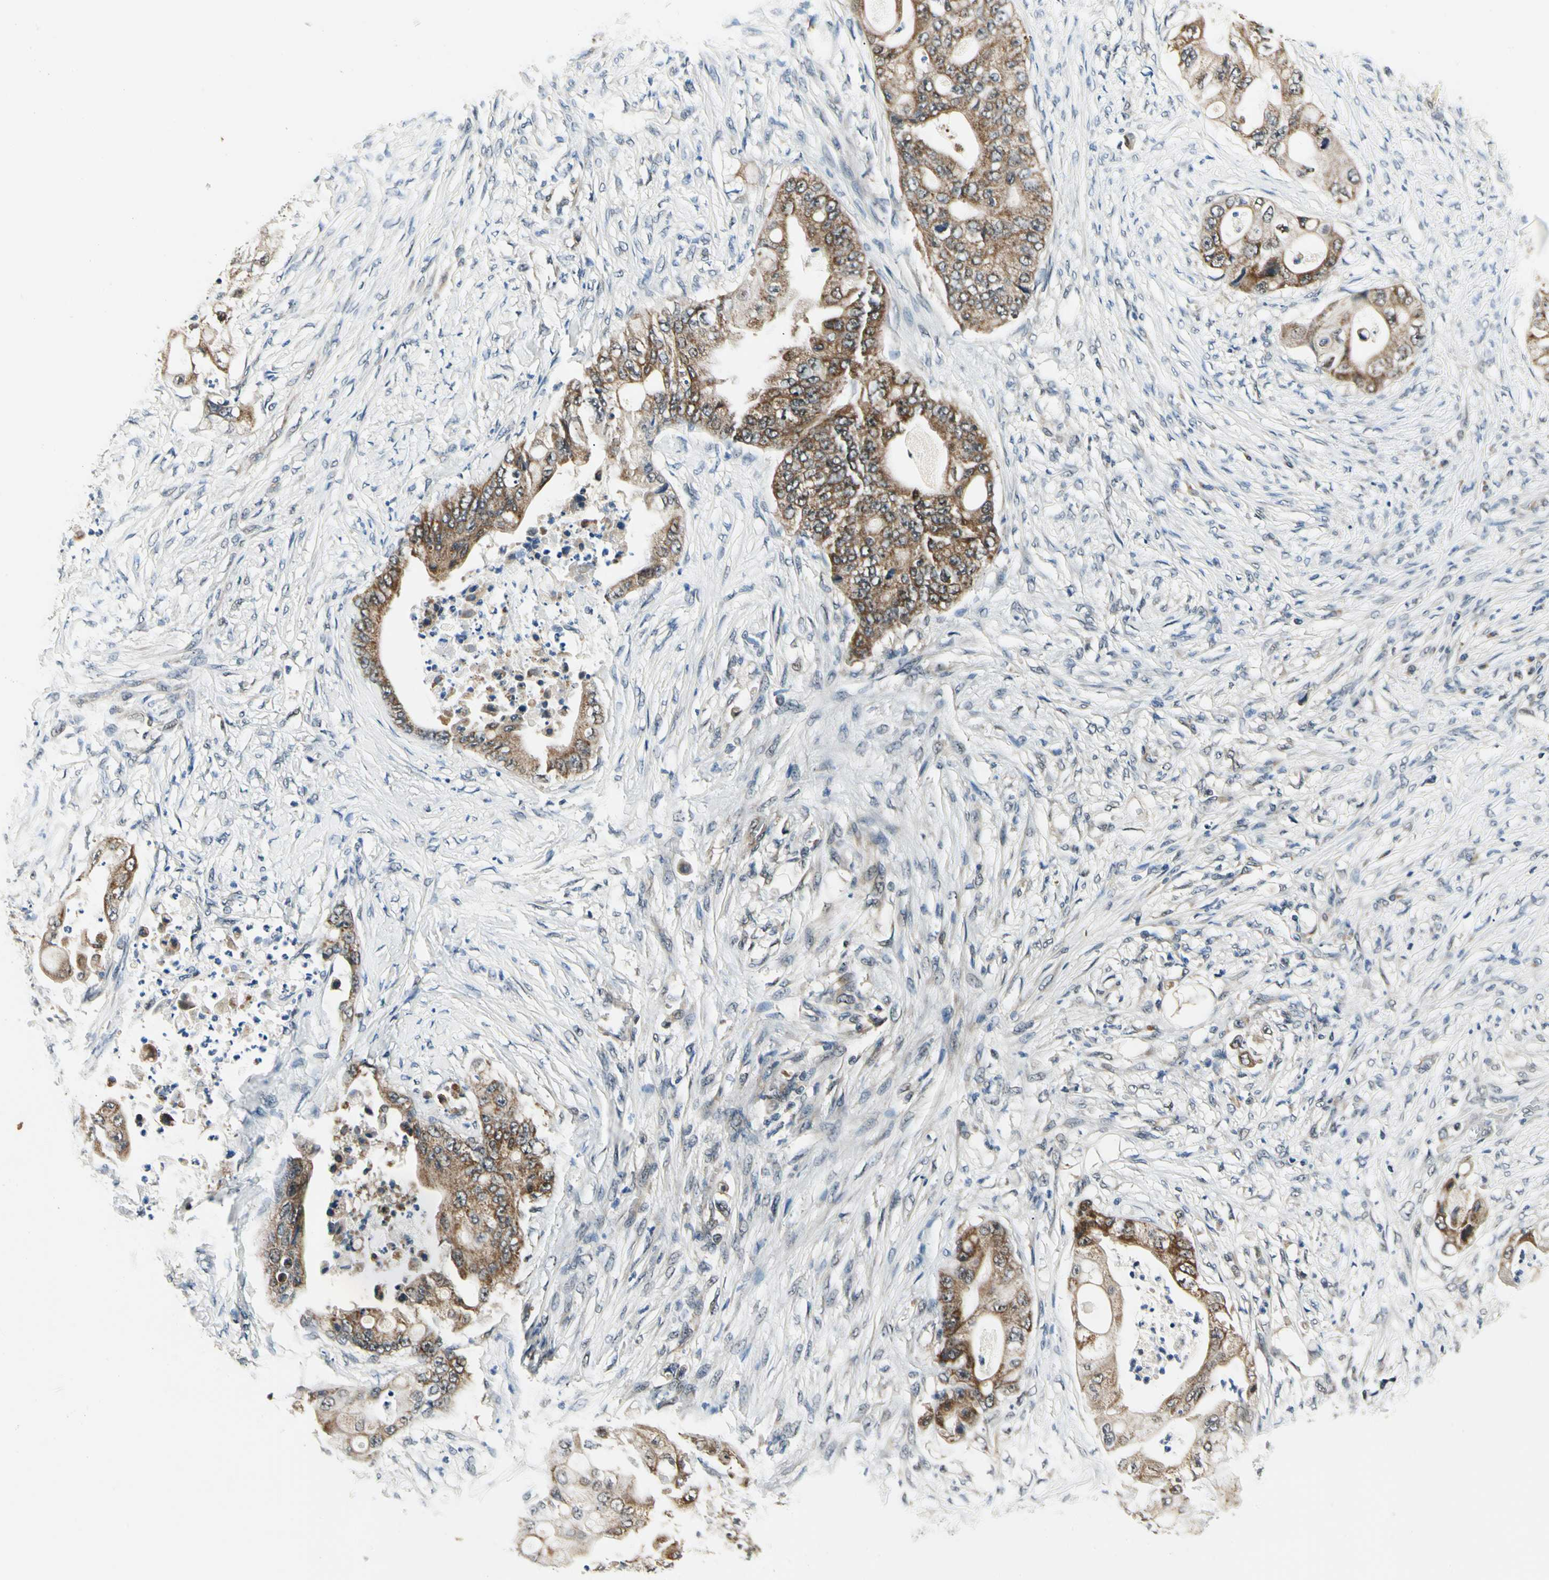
{"staining": {"intensity": "strong", "quantity": ">75%", "location": "cytoplasmic/membranous"}, "tissue": "stomach cancer", "cell_type": "Tumor cells", "image_type": "cancer", "snomed": [{"axis": "morphology", "description": "Adenocarcinoma, NOS"}, {"axis": "topography", "description": "Stomach"}], "caption": "A histopathology image of human stomach cancer (adenocarcinoma) stained for a protein demonstrates strong cytoplasmic/membranous brown staining in tumor cells. The protein of interest is shown in brown color, while the nuclei are stained blue.", "gene": "PDK2", "patient": {"sex": "female", "age": 73}}